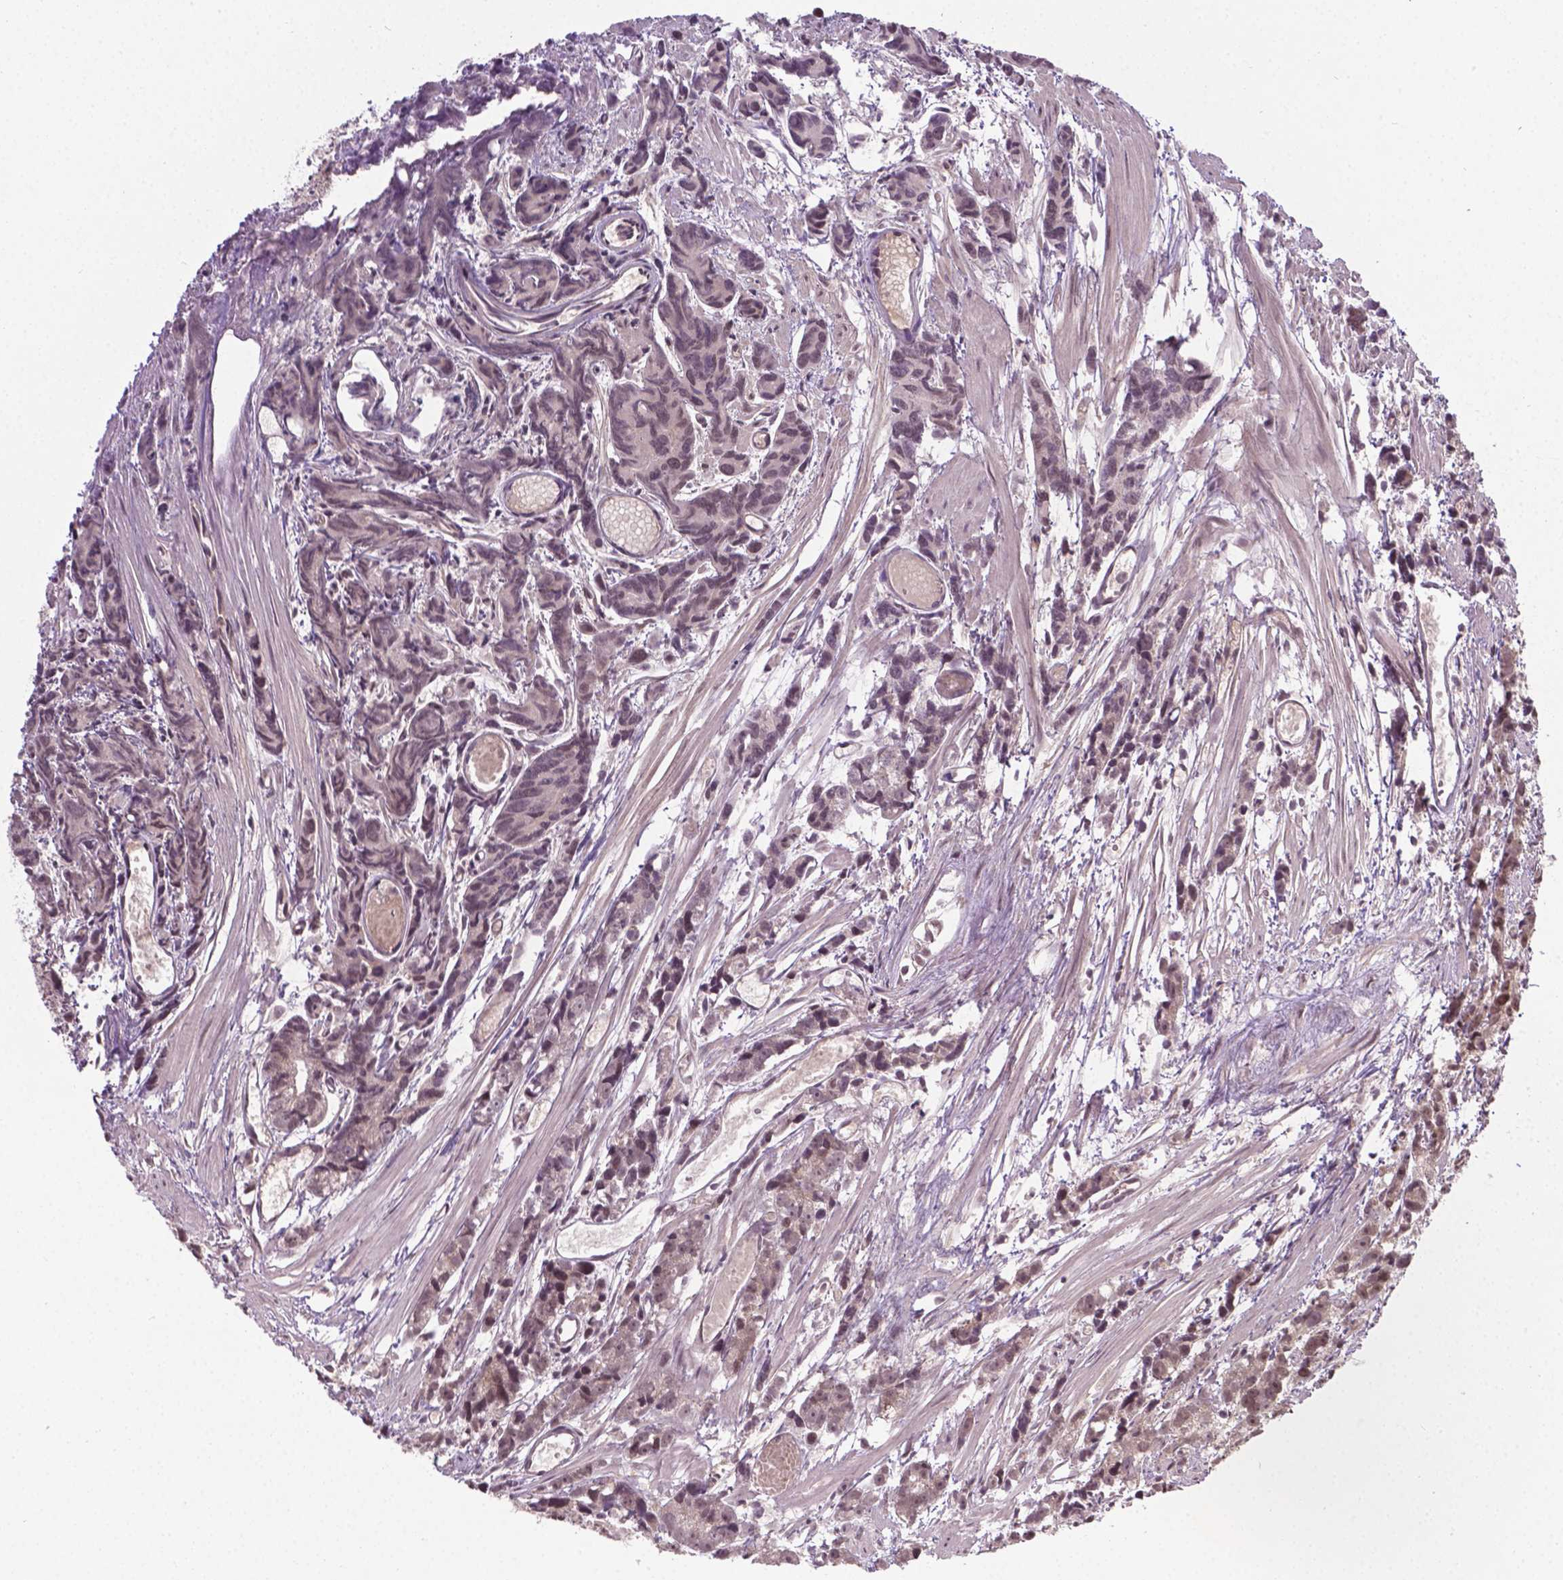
{"staining": {"intensity": "moderate", "quantity": "25%-75%", "location": "nuclear"}, "tissue": "prostate cancer", "cell_type": "Tumor cells", "image_type": "cancer", "snomed": [{"axis": "morphology", "description": "Adenocarcinoma, High grade"}, {"axis": "topography", "description": "Prostate"}], "caption": "Prostate cancer stained with IHC demonstrates moderate nuclear positivity in approximately 25%-75% of tumor cells.", "gene": "ANKRD54", "patient": {"sex": "male", "age": 77}}